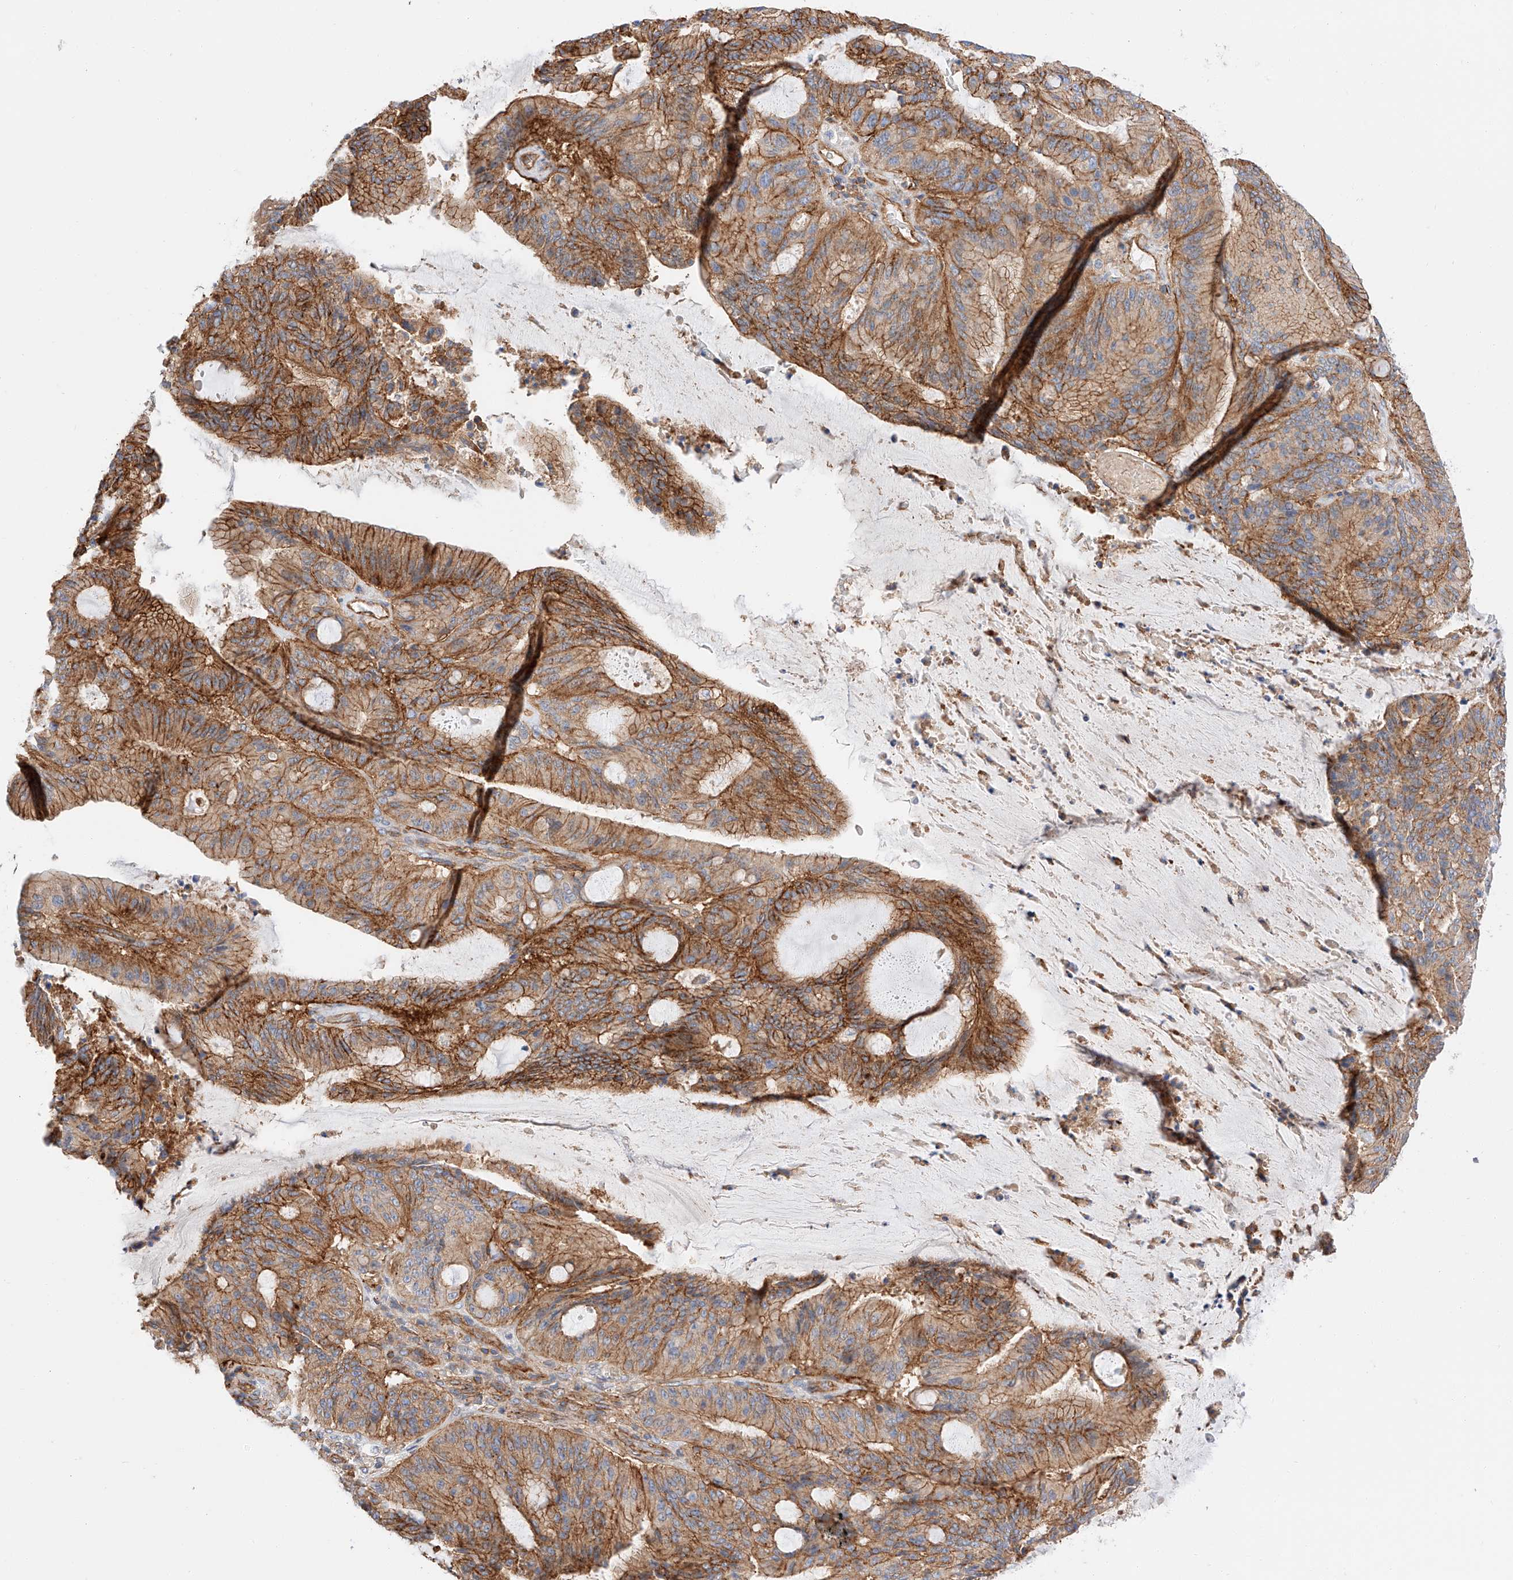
{"staining": {"intensity": "moderate", "quantity": ">75%", "location": "cytoplasmic/membranous"}, "tissue": "liver cancer", "cell_type": "Tumor cells", "image_type": "cancer", "snomed": [{"axis": "morphology", "description": "Normal tissue, NOS"}, {"axis": "morphology", "description": "Cholangiocarcinoma"}, {"axis": "topography", "description": "Liver"}, {"axis": "topography", "description": "Peripheral nerve tissue"}], "caption": "Liver cancer (cholangiocarcinoma) was stained to show a protein in brown. There is medium levels of moderate cytoplasmic/membranous expression in about >75% of tumor cells.", "gene": "HAUS4", "patient": {"sex": "female", "age": 73}}